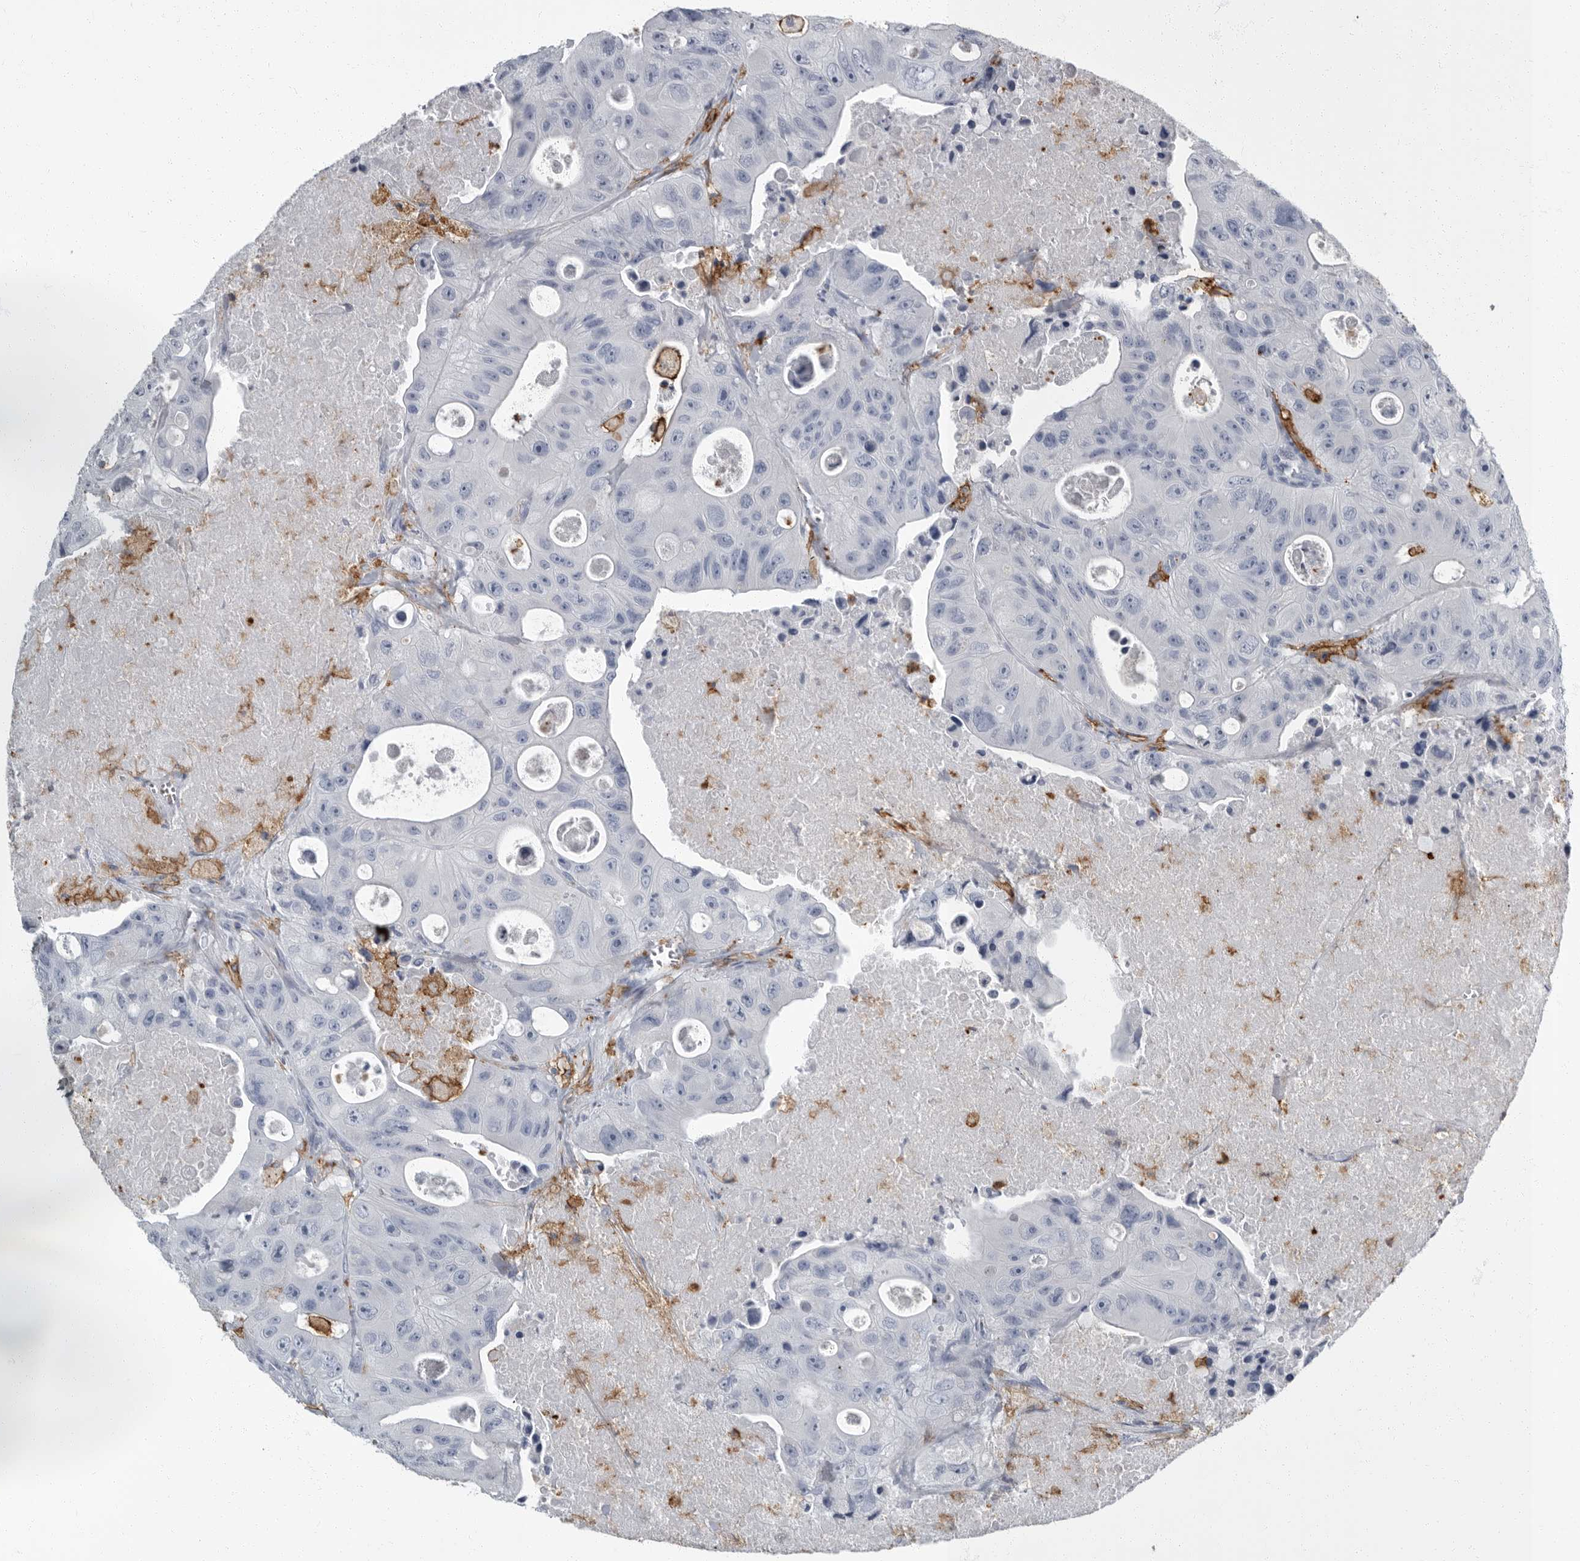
{"staining": {"intensity": "negative", "quantity": "none", "location": "none"}, "tissue": "colorectal cancer", "cell_type": "Tumor cells", "image_type": "cancer", "snomed": [{"axis": "morphology", "description": "Adenocarcinoma, NOS"}, {"axis": "topography", "description": "Colon"}], "caption": "DAB immunohistochemical staining of human adenocarcinoma (colorectal) shows no significant positivity in tumor cells. (DAB IHC with hematoxylin counter stain).", "gene": "FCER1G", "patient": {"sex": "female", "age": 46}}